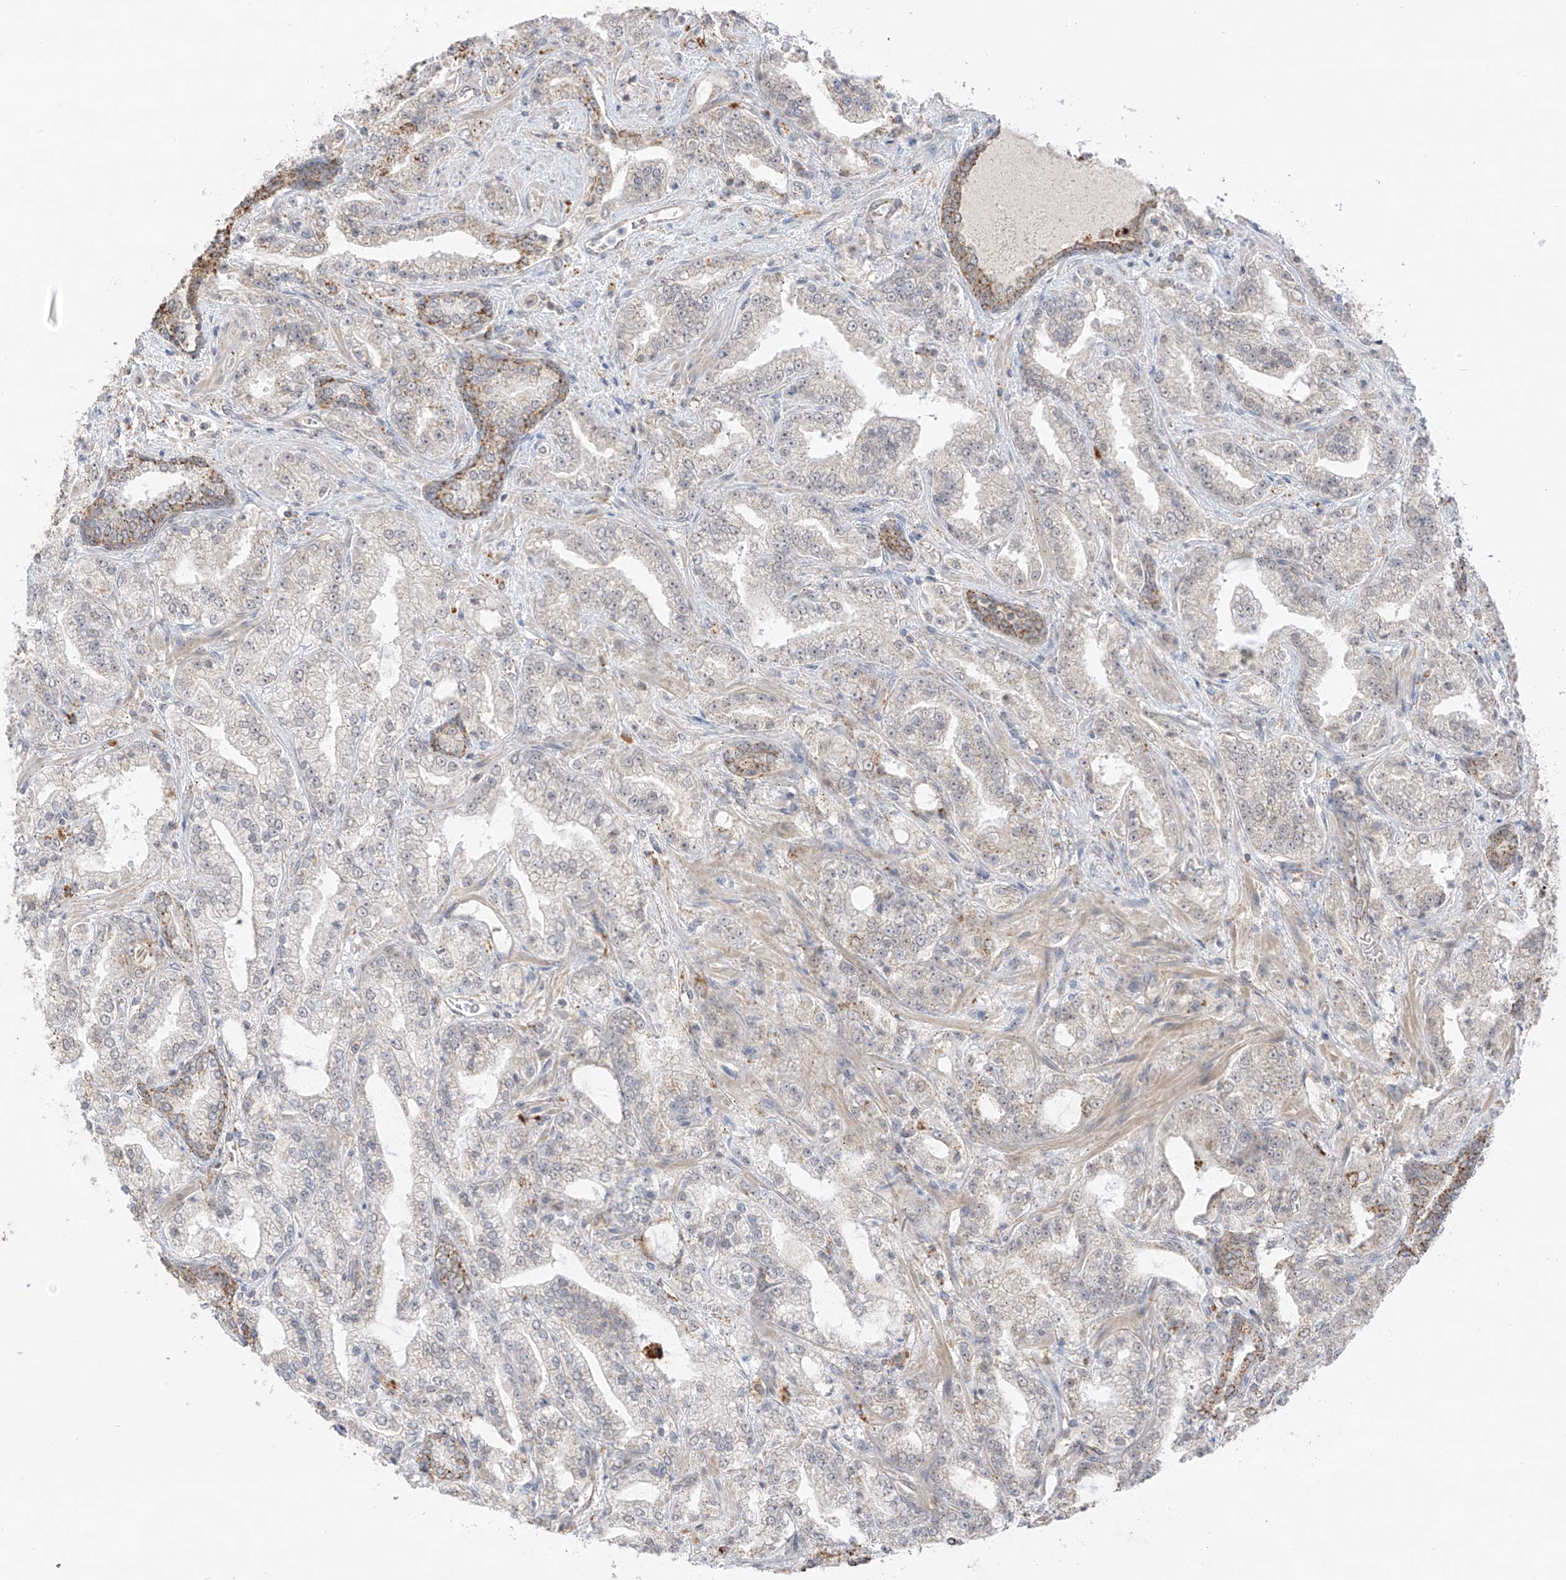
{"staining": {"intensity": "weak", "quantity": "<25%", "location": "cytoplasmic/membranous"}, "tissue": "prostate cancer", "cell_type": "Tumor cells", "image_type": "cancer", "snomed": [{"axis": "morphology", "description": "Adenocarcinoma, High grade"}, {"axis": "topography", "description": "Prostate"}], "caption": "The photomicrograph exhibits no significant positivity in tumor cells of prostate cancer (adenocarcinoma (high-grade)).", "gene": "N4BP3", "patient": {"sex": "male", "age": 64}}